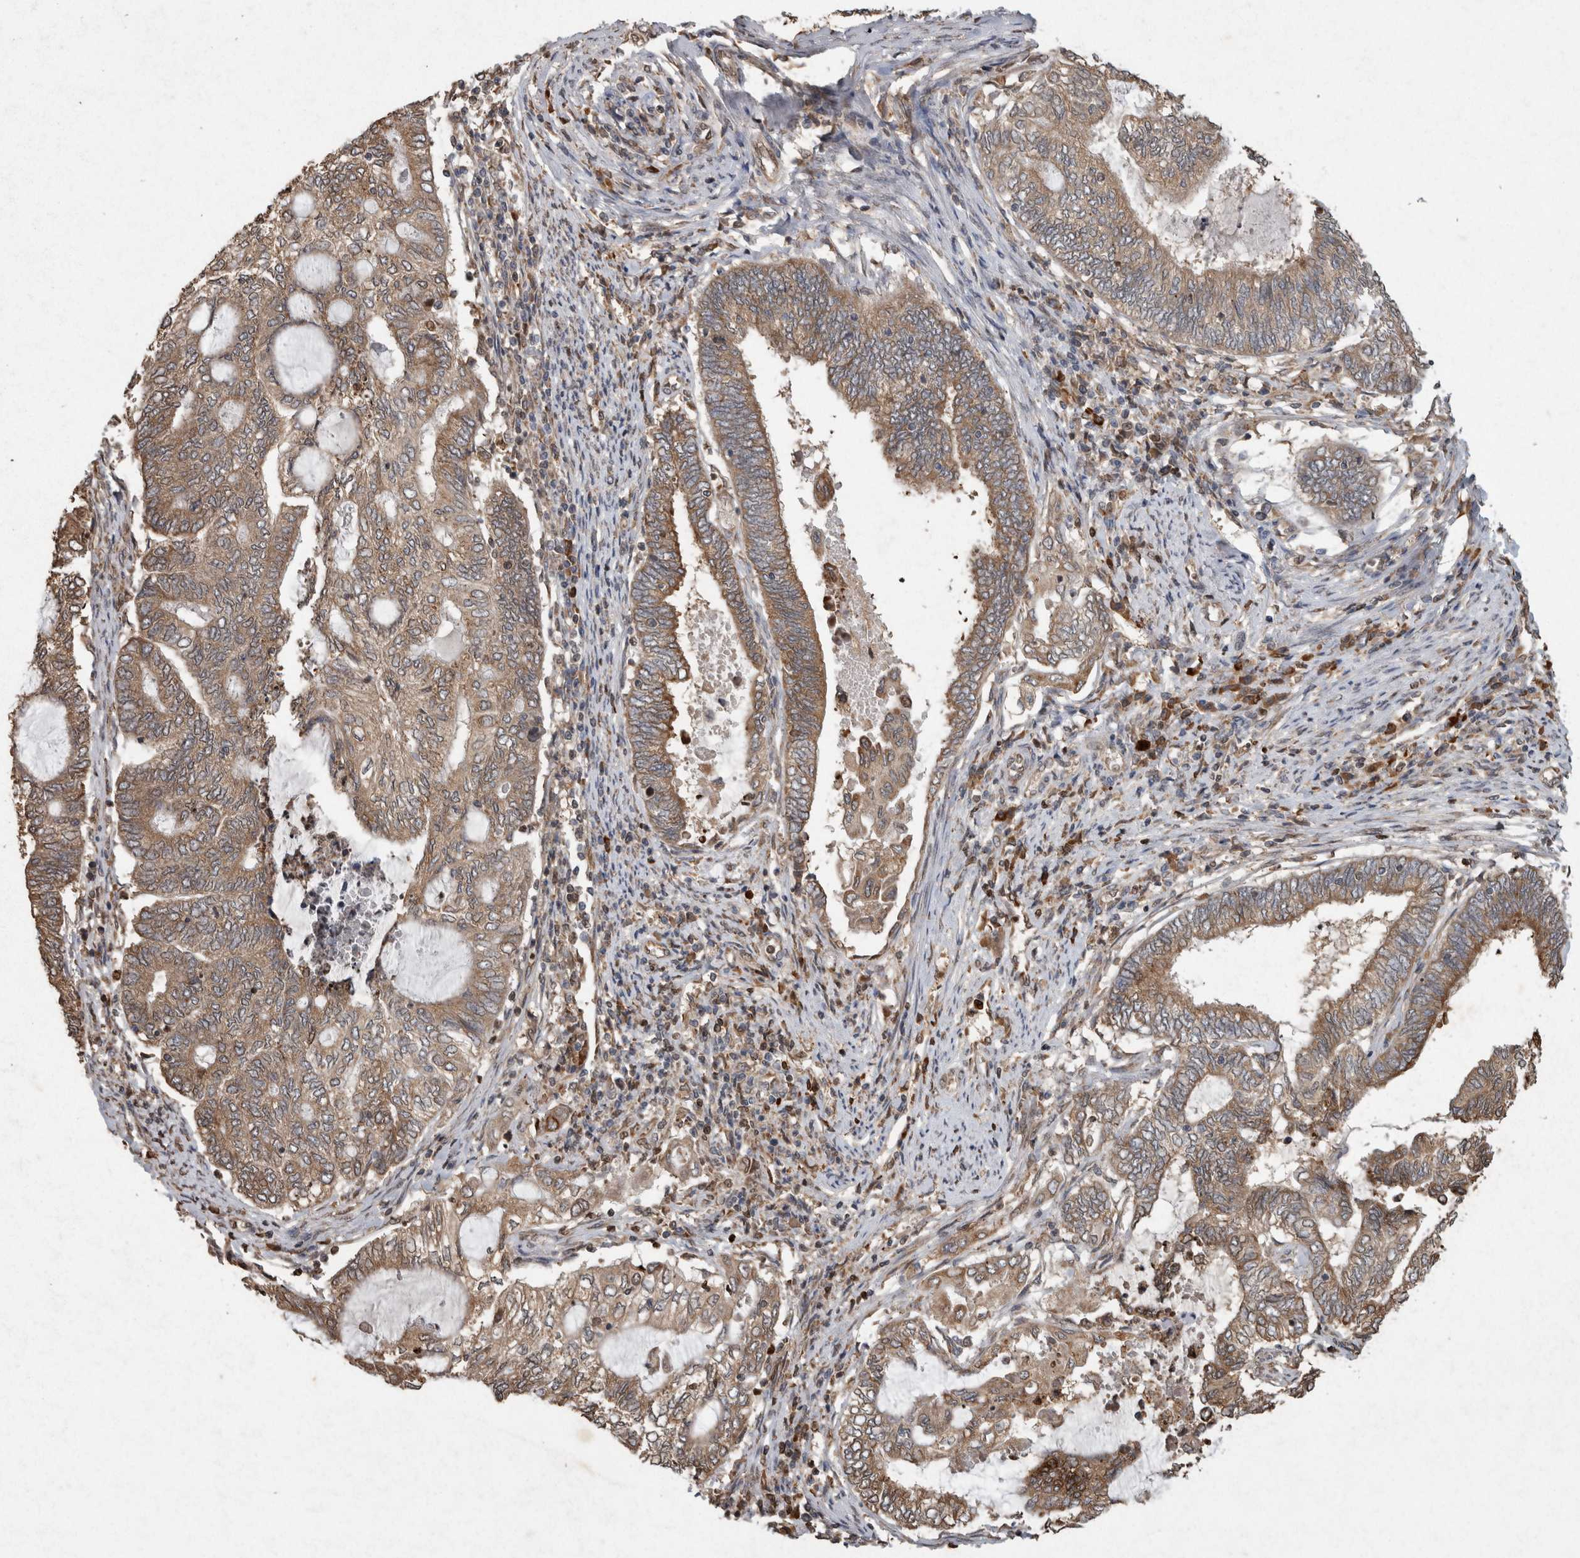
{"staining": {"intensity": "moderate", "quantity": ">75%", "location": "cytoplasmic/membranous"}, "tissue": "endometrial cancer", "cell_type": "Tumor cells", "image_type": "cancer", "snomed": [{"axis": "morphology", "description": "Adenocarcinoma, NOS"}, {"axis": "topography", "description": "Uterus"}, {"axis": "topography", "description": "Endometrium"}], "caption": "Tumor cells display moderate cytoplasmic/membranous staining in about >75% of cells in adenocarcinoma (endometrial). (DAB (3,3'-diaminobenzidine) = brown stain, brightfield microscopy at high magnification).", "gene": "ADGRL3", "patient": {"sex": "female", "age": 70}}